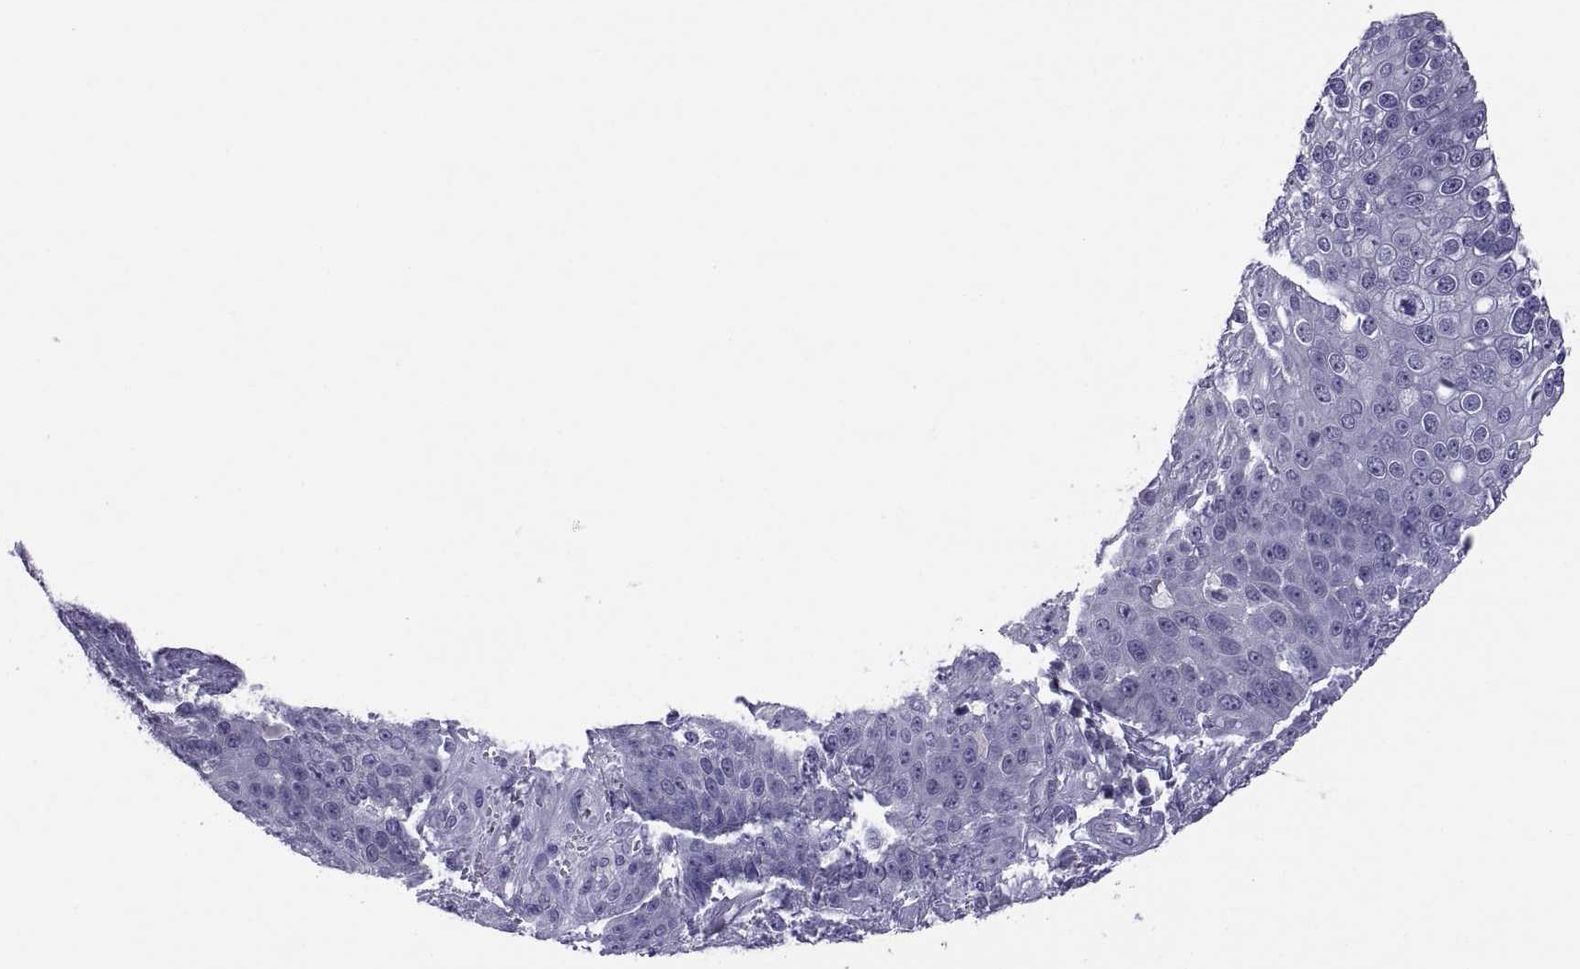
{"staining": {"intensity": "negative", "quantity": "none", "location": "none"}, "tissue": "skin cancer", "cell_type": "Tumor cells", "image_type": "cancer", "snomed": [{"axis": "morphology", "description": "Squamous cell carcinoma, NOS"}, {"axis": "topography", "description": "Skin"}], "caption": "IHC image of skin cancer stained for a protein (brown), which demonstrates no staining in tumor cells.", "gene": "RNASE12", "patient": {"sex": "male", "age": 71}}